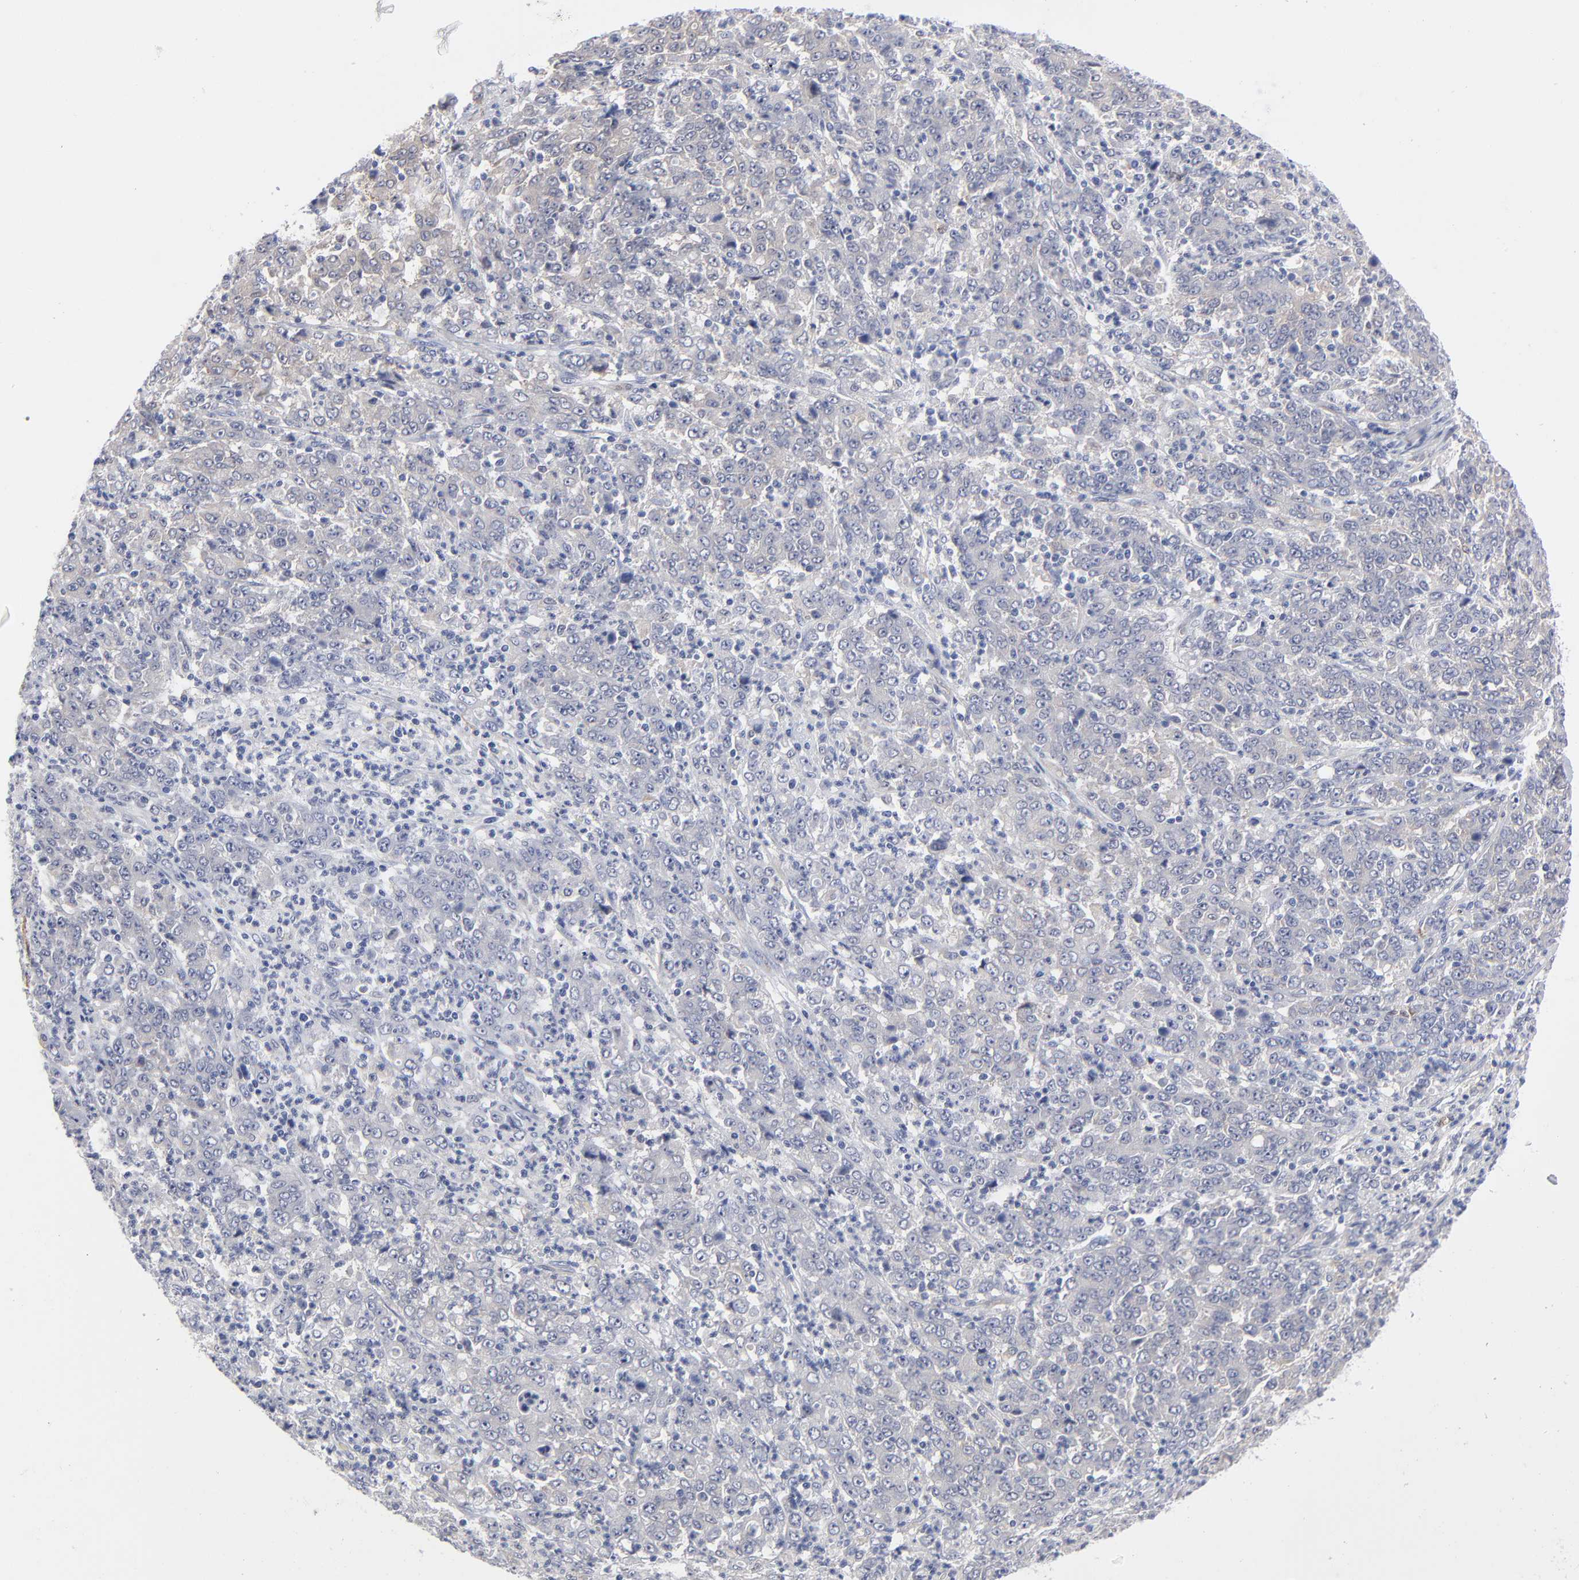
{"staining": {"intensity": "weak", "quantity": "25%-75%", "location": "cytoplasmic/membranous"}, "tissue": "stomach cancer", "cell_type": "Tumor cells", "image_type": "cancer", "snomed": [{"axis": "morphology", "description": "Adenocarcinoma, NOS"}, {"axis": "topography", "description": "Stomach, lower"}], "caption": "About 25%-75% of tumor cells in human stomach cancer demonstrate weak cytoplasmic/membranous protein staining as visualized by brown immunohistochemical staining.", "gene": "ARRB1", "patient": {"sex": "female", "age": 71}}